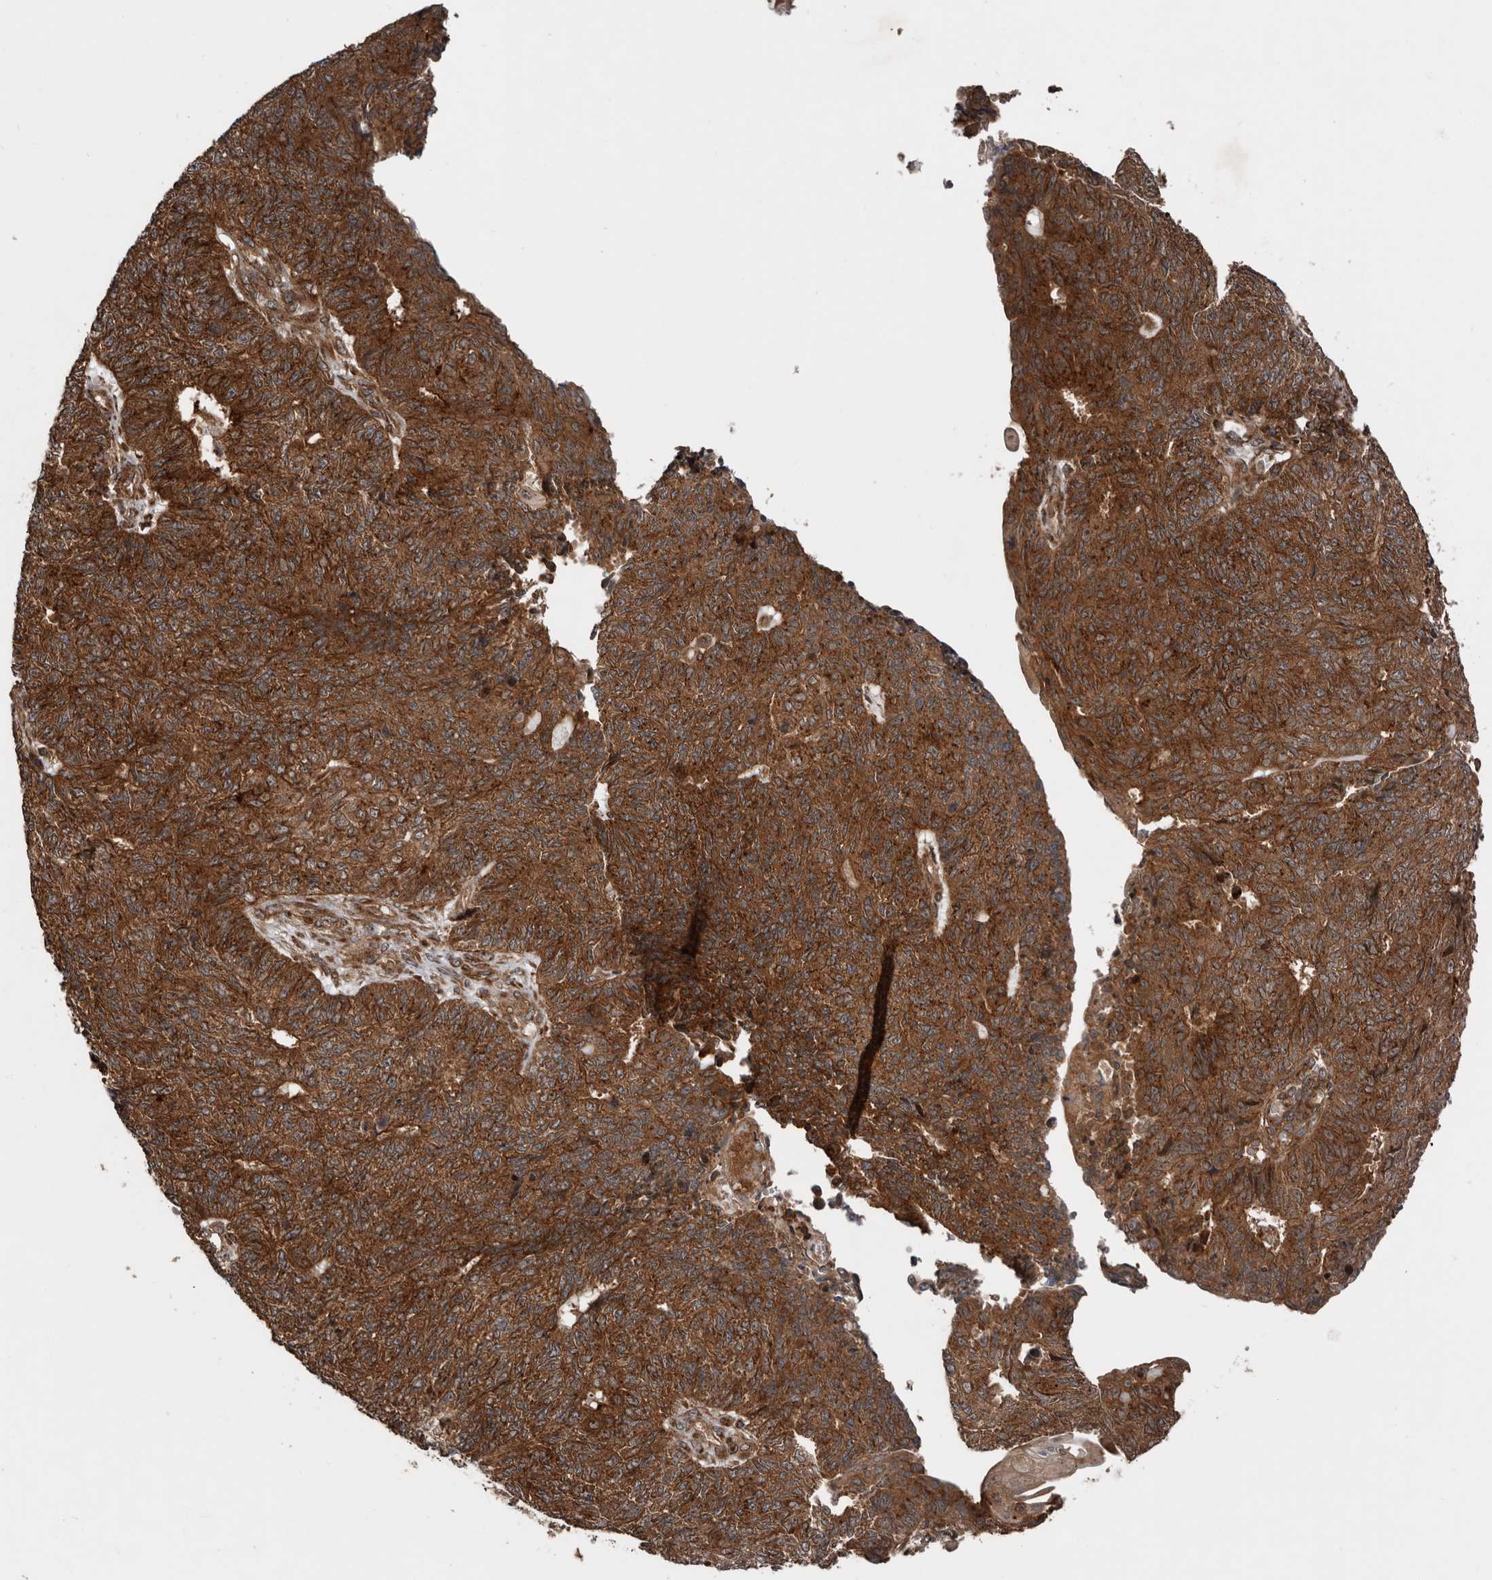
{"staining": {"intensity": "strong", "quantity": ">75%", "location": "cytoplasmic/membranous"}, "tissue": "endometrial cancer", "cell_type": "Tumor cells", "image_type": "cancer", "snomed": [{"axis": "morphology", "description": "Adenocarcinoma, NOS"}, {"axis": "topography", "description": "Endometrium"}], "caption": "Human endometrial cancer stained with a protein marker shows strong staining in tumor cells.", "gene": "CCDC190", "patient": {"sex": "female", "age": 32}}